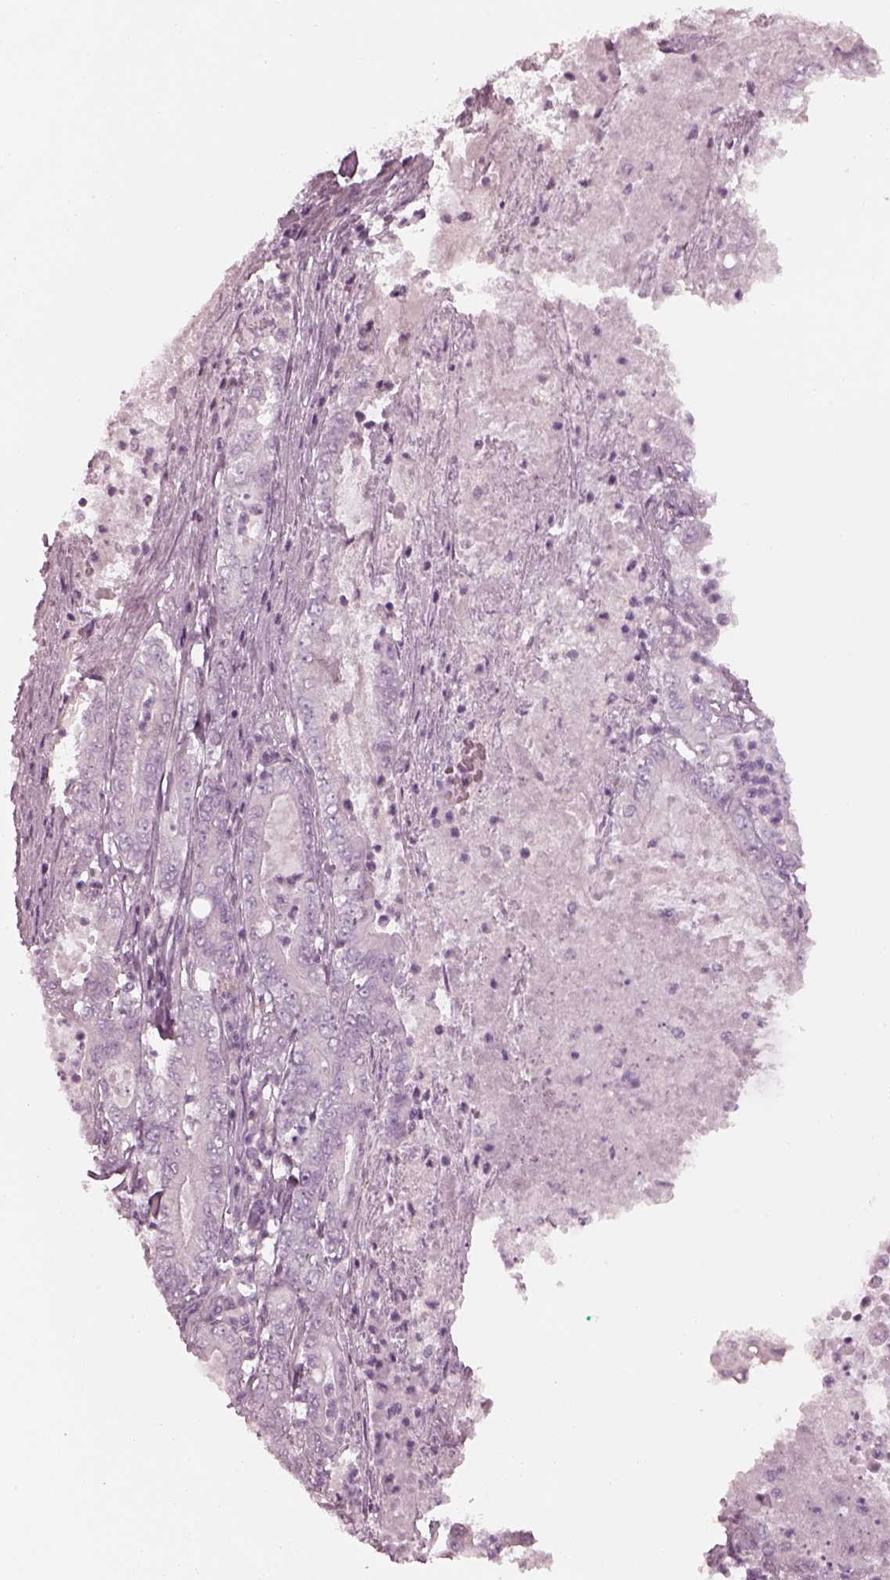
{"staining": {"intensity": "negative", "quantity": "none", "location": "none"}, "tissue": "pancreatic cancer", "cell_type": "Tumor cells", "image_type": "cancer", "snomed": [{"axis": "morphology", "description": "Adenocarcinoma, NOS"}, {"axis": "topography", "description": "Pancreas"}], "caption": "A photomicrograph of pancreatic adenocarcinoma stained for a protein displays no brown staining in tumor cells. (DAB (3,3'-diaminobenzidine) immunohistochemistry (IHC) with hematoxylin counter stain).", "gene": "RSPH9", "patient": {"sex": "male", "age": 71}}